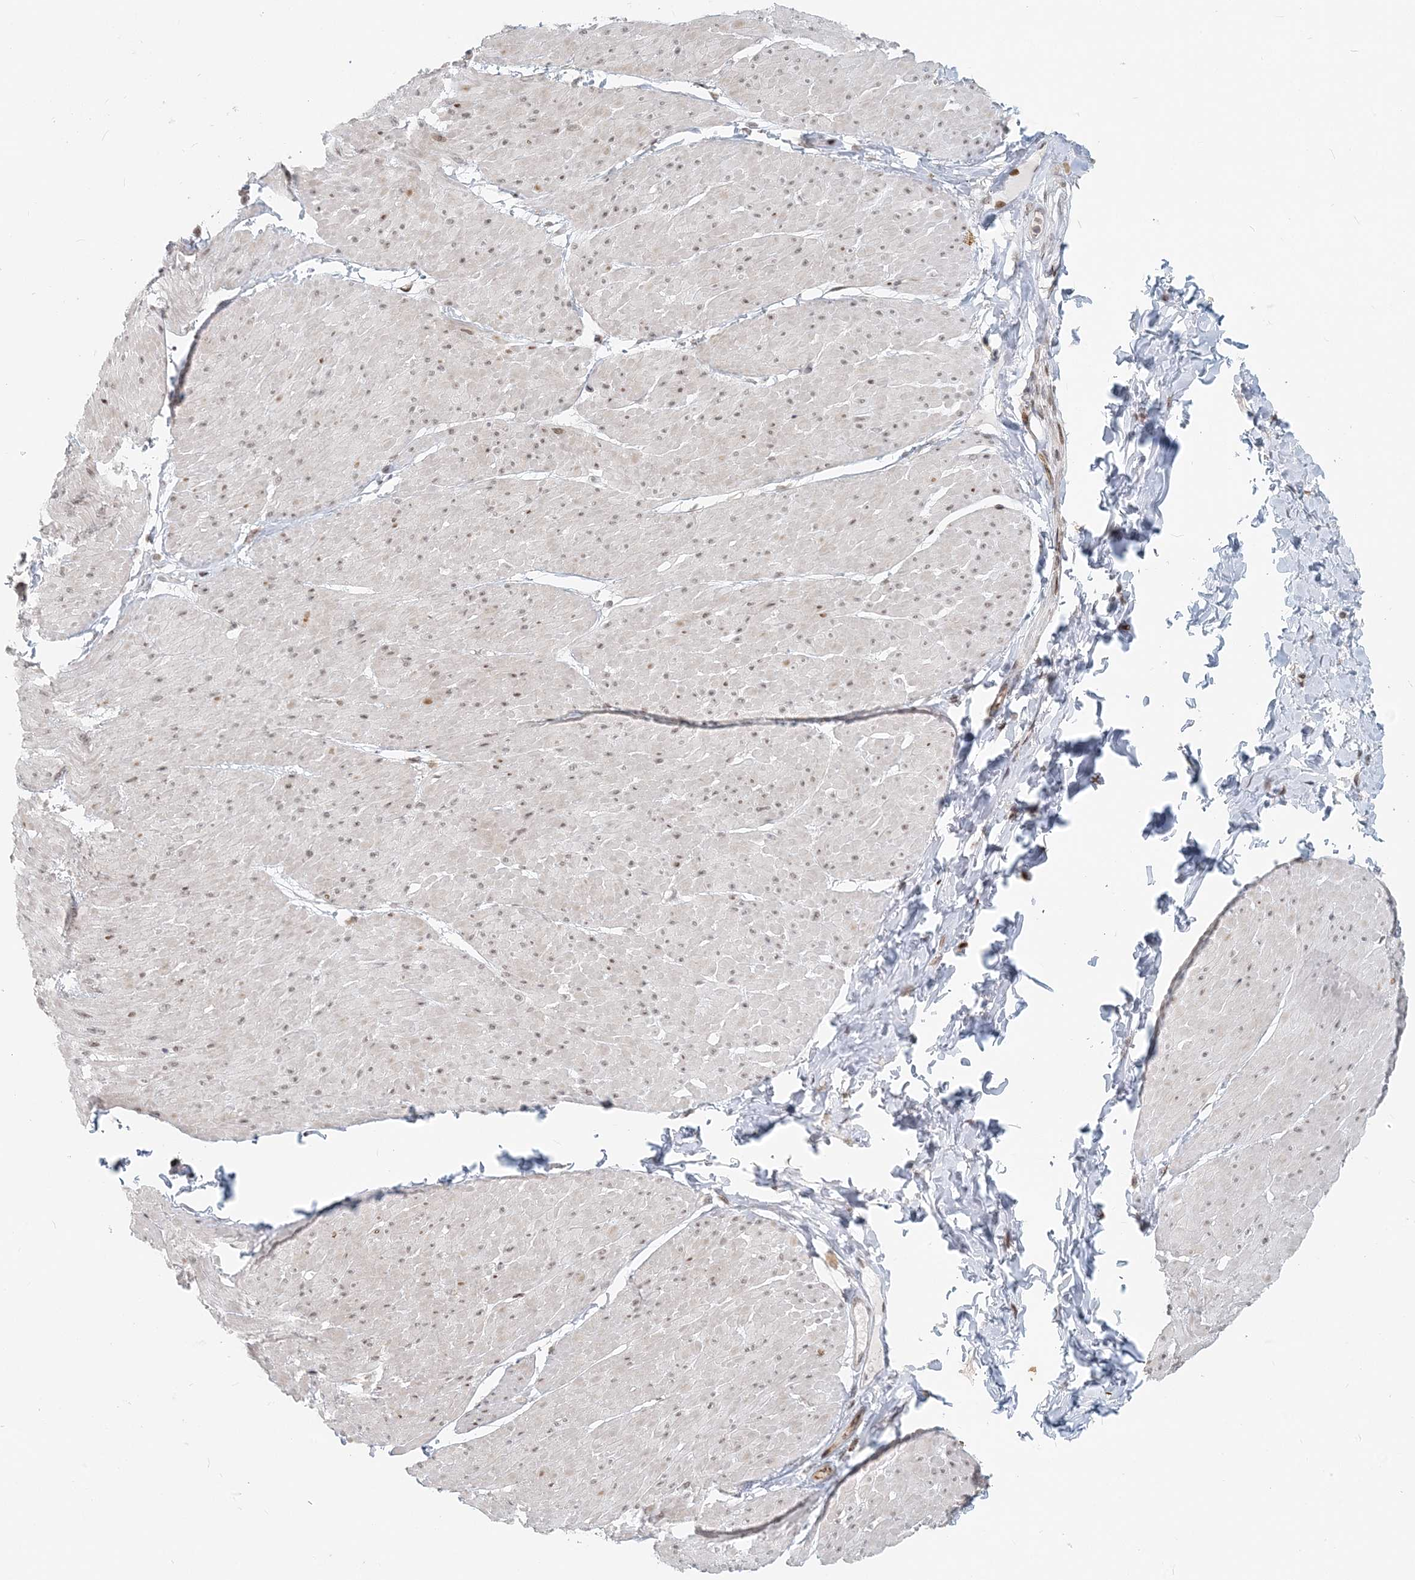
{"staining": {"intensity": "moderate", "quantity": "25%-75%", "location": "nuclear"}, "tissue": "smooth muscle", "cell_type": "Smooth muscle cells", "image_type": "normal", "snomed": [{"axis": "morphology", "description": "Urothelial carcinoma, High grade"}, {"axis": "topography", "description": "Urinary bladder"}], "caption": "Immunohistochemistry (IHC) of unremarkable smooth muscle exhibits medium levels of moderate nuclear expression in about 25%-75% of smooth muscle cells.", "gene": "BAZ1B", "patient": {"sex": "male", "age": 46}}